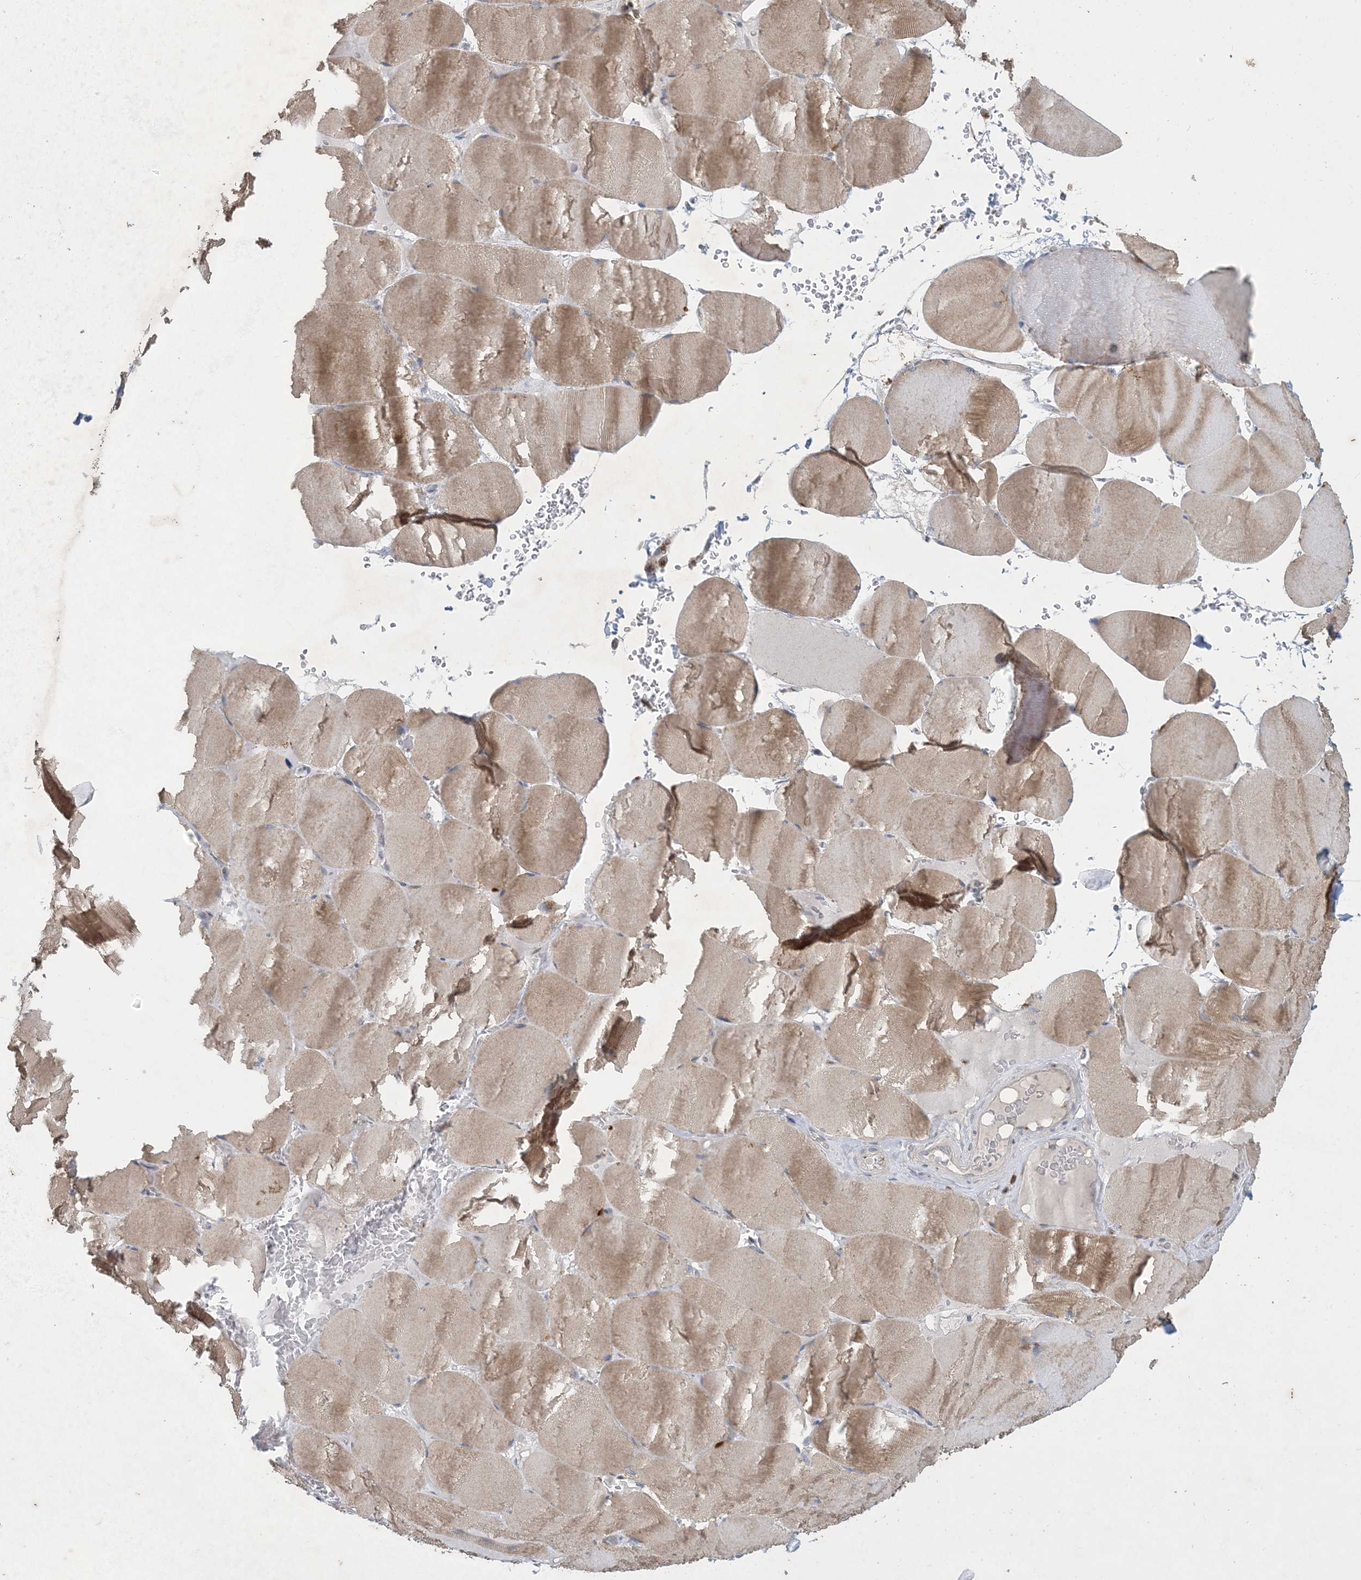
{"staining": {"intensity": "moderate", "quantity": ">75%", "location": "cytoplasmic/membranous"}, "tissue": "skeletal muscle", "cell_type": "Myocytes", "image_type": "normal", "snomed": [{"axis": "morphology", "description": "Normal tissue, NOS"}, {"axis": "topography", "description": "Skeletal muscle"}, {"axis": "topography", "description": "Head-Neck"}], "caption": "Immunohistochemistry staining of benign skeletal muscle, which exhibits medium levels of moderate cytoplasmic/membranous expression in approximately >75% of myocytes indicating moderate cytoplasmic/membranous protein expression. The staining was performed using DAB (3,3'-diaminobenzidine) (brown) for protein detection and nuclei were counterstained in hematoxylin (blue).", "gene": "CCDC14", "patient": {"sex": "male", "age": 66}}